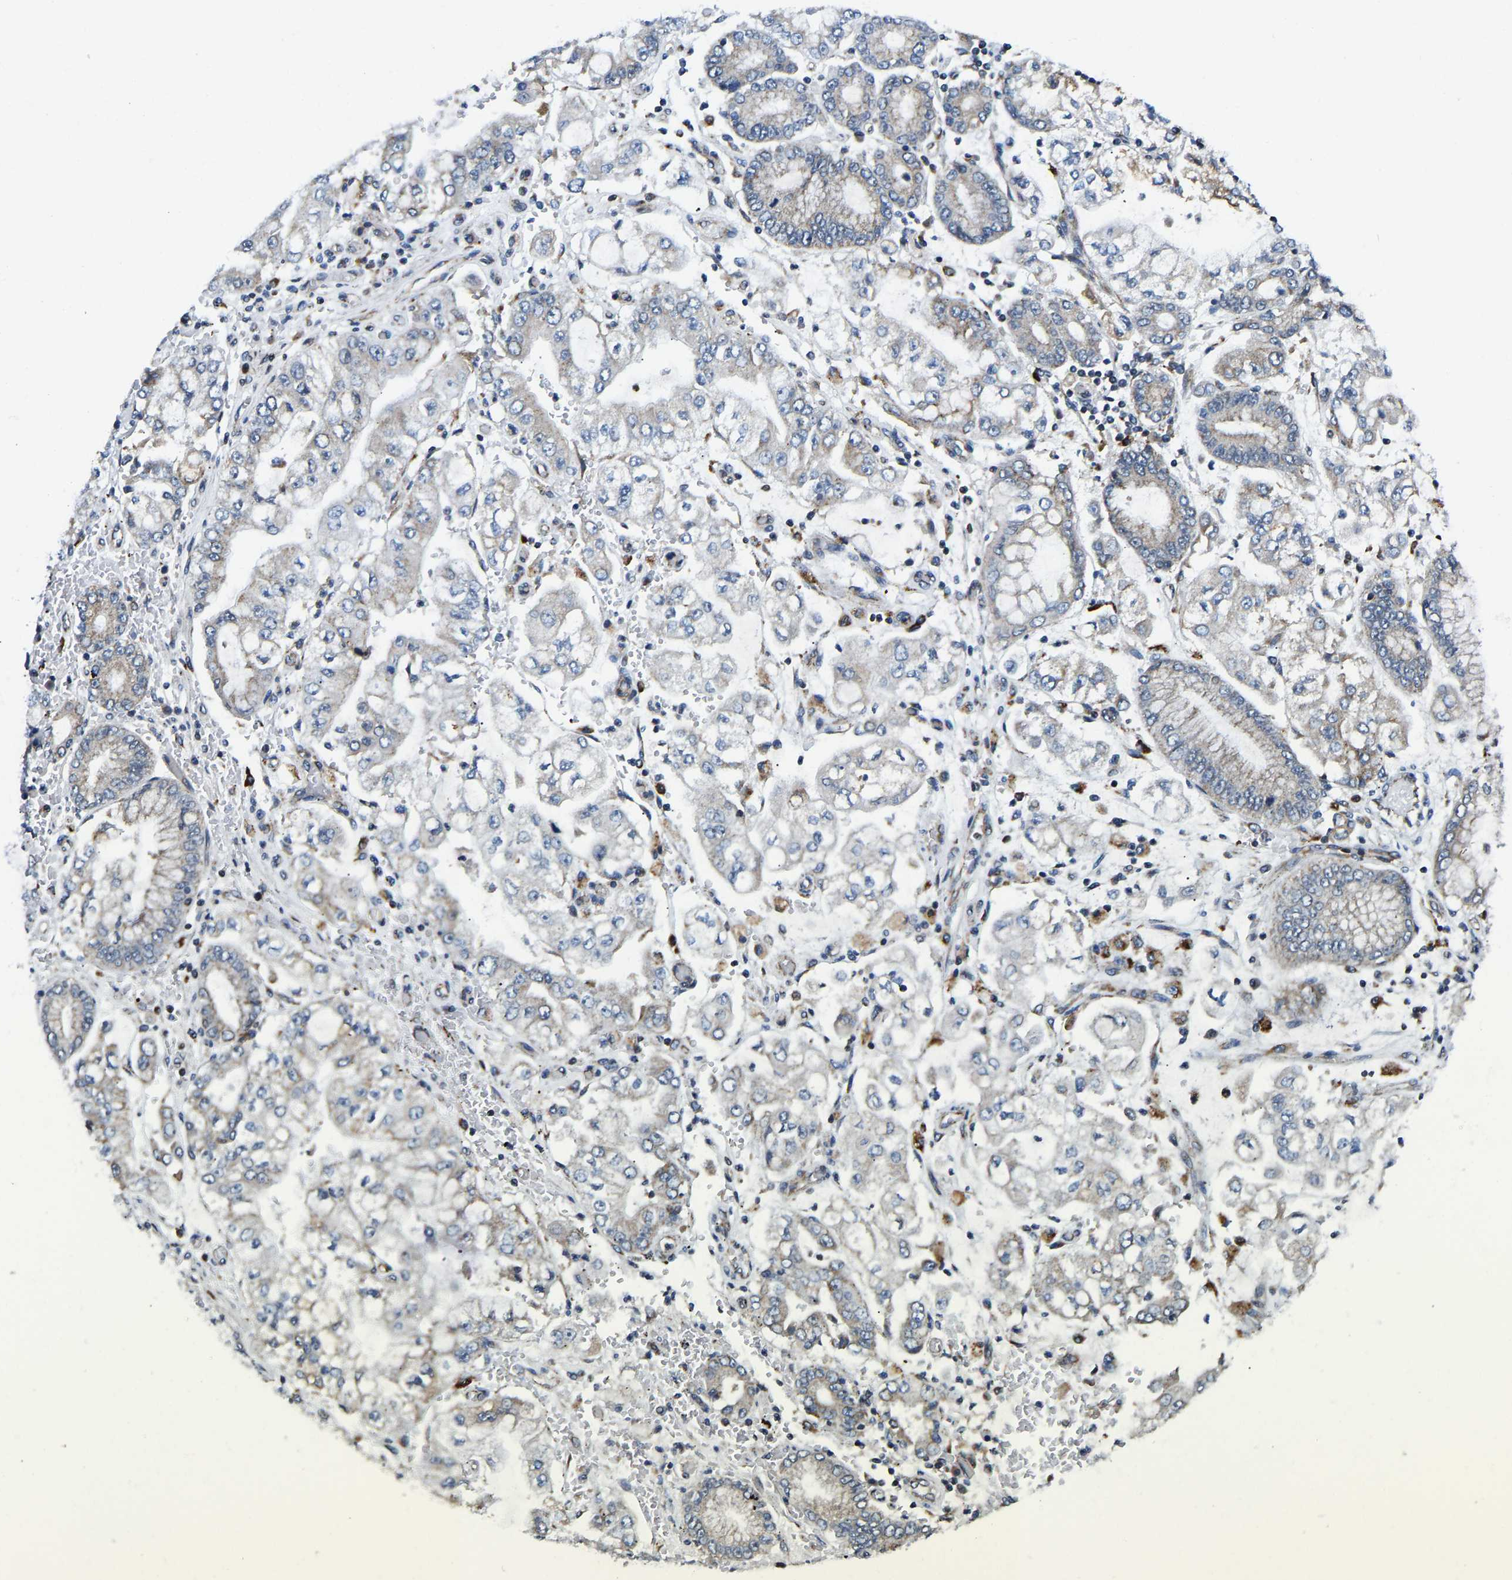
{"staining": {"intensity": "negative", "quantity": "none", "location": "none"}, "tissue": "stomach cancer", "cell_type": "Tumor cells", "image_type": "cancer", "snomed": [{"axis": "morphology", "description": "Adenocarcinoma, NOS"}, {"axis": "topography", "description": "Stomach"}], "caption": "Protein analysis of stomach adenocarcinoma shows no significant staining in tumor cells.", "gene": "GIMAP7", "patient": {"sex": "male", "age": 76}}